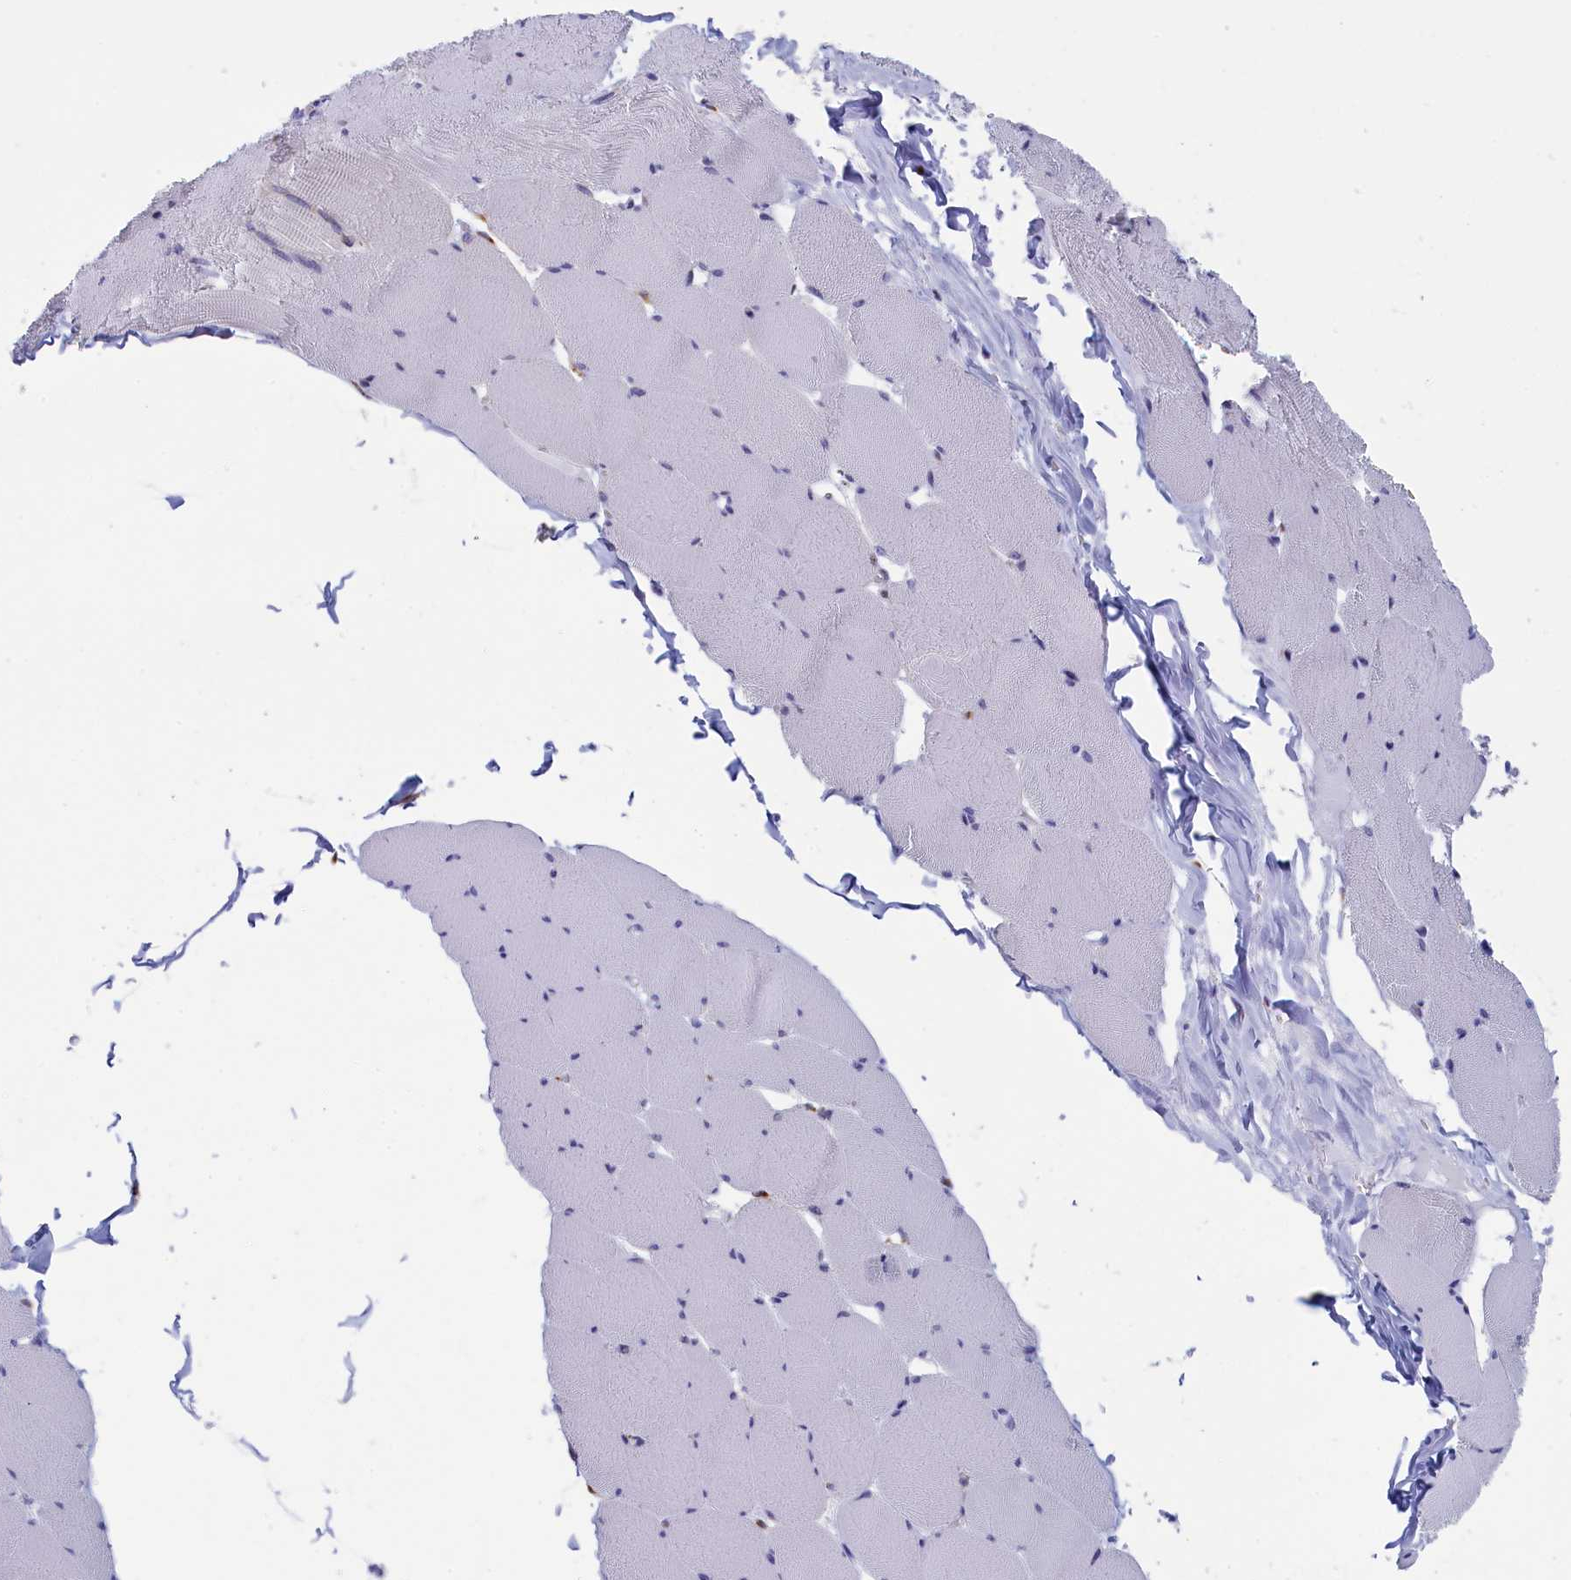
{"staining": {"intensity": "negative", "quantity": "none", "location": "none"}, "tissue": "skeletal muscle", "cell_type": "Myocytes", "image_type": "normal", "snomed": [{"axis": "morphology", "description": "Normal tissue, NOS"}, {"axis": "topography", "description": "Skeletal muscle"}], "caption": "High power microscopy micrograph of an immunohistochemistry (IHC) image of normal skeletal muscle, revealing no significant staining in myocytes. (DAB (3,3'-diaminobenzidine) IHC, high magnification).", "gene": "CCDC68", "patient": {"sex": "male", "age": 62}}